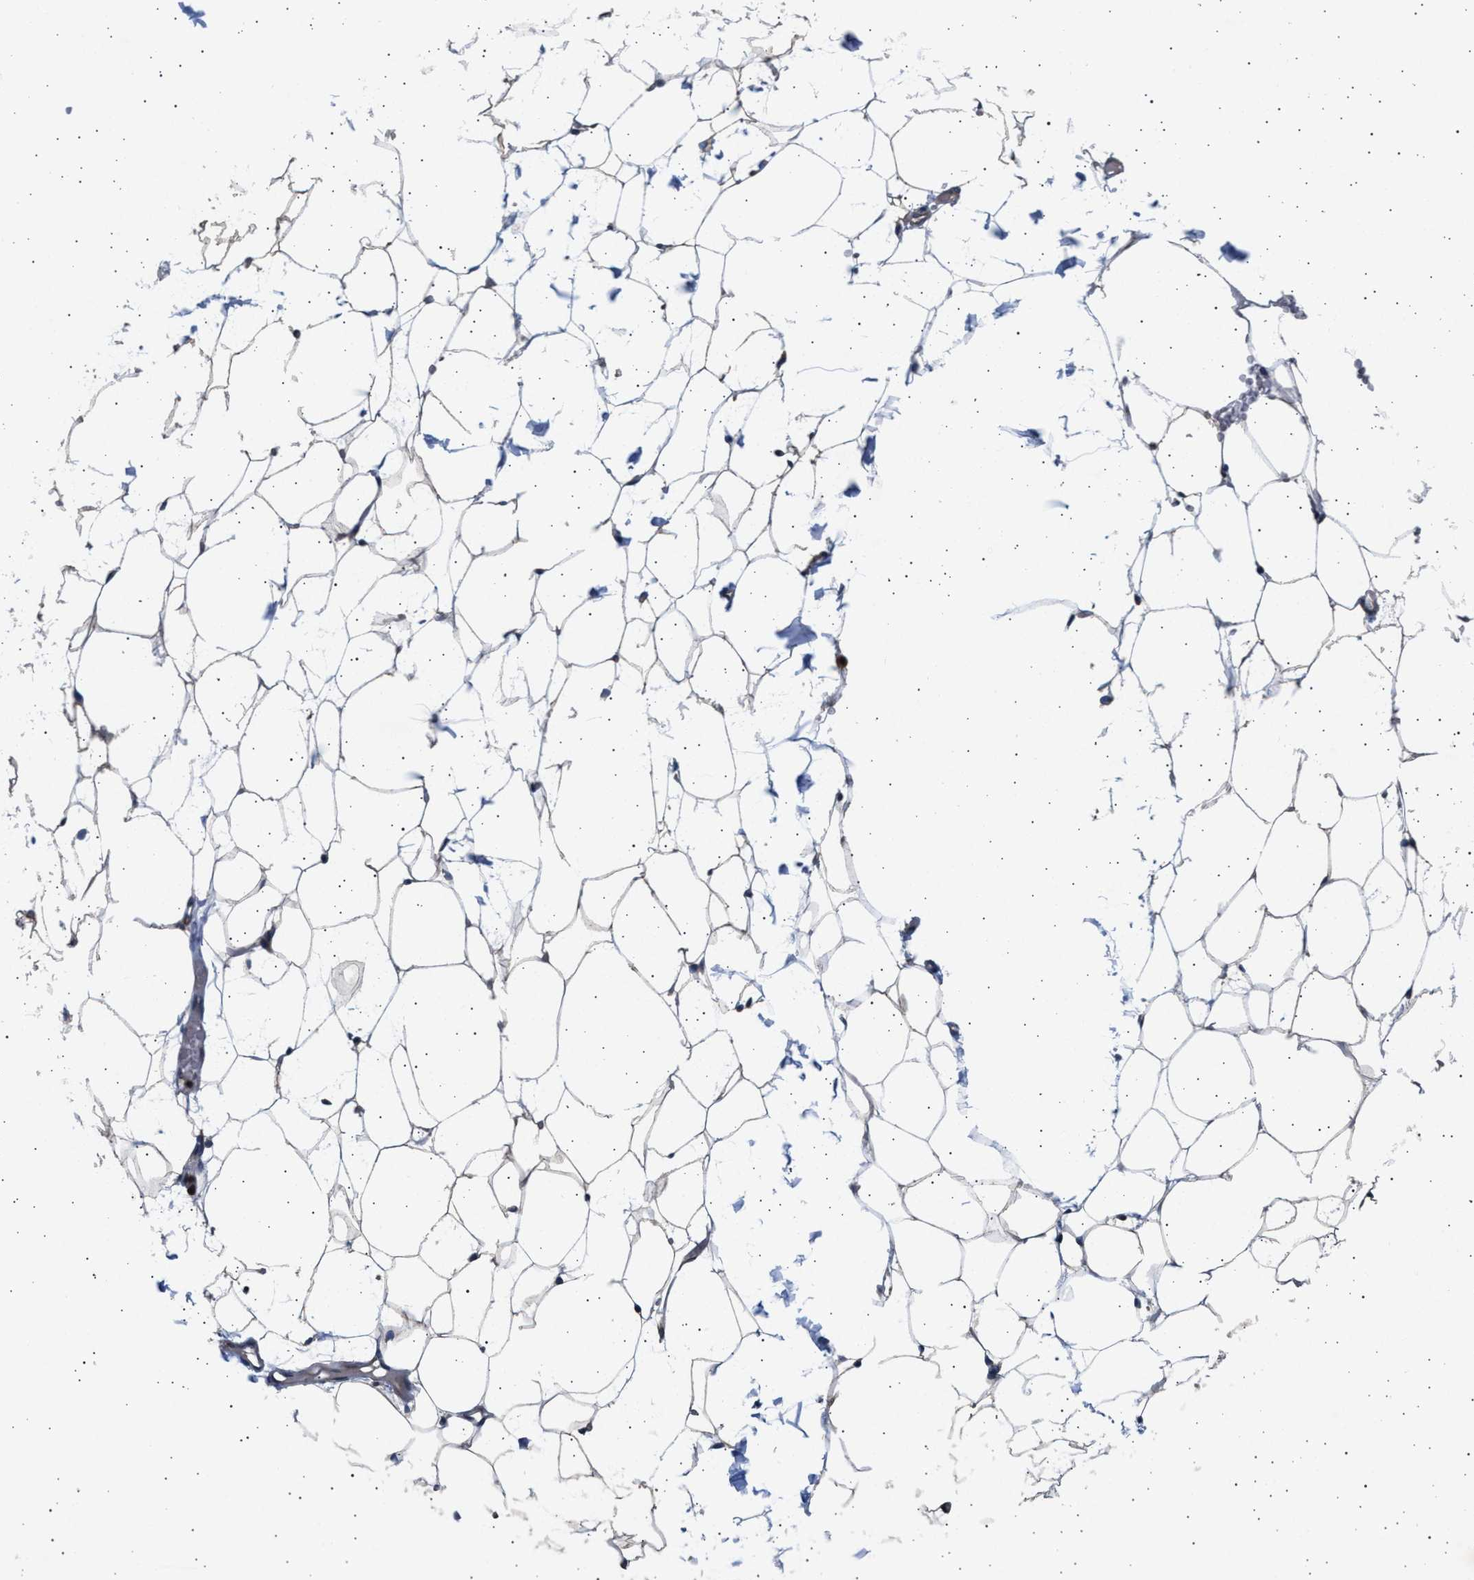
{"staining": {"intensity": "negative", "quantity": "none", "location": "none"}, "tissue": "adipose tissue", "cell_type": "Adipocytes", "image_type": "normal", "snomed": [{"axis": "morphology", "description": "Normal tissue, NOS"}, {"axis": "topography", "description": "Breast"}, {"axis": "topography", "description": "Soft tissue"}], "caption": "High magnification brightfield microscopy of benign adipose tissue stained with DAB (brown) and counterstained with hematoxylin (blue): adipocytes show no significant staining. (Immunohistochemistry (ihc), brightfield microscopy, high magnification).", "gene": "GRAP2", "patient": {"sex": "female", "age": 75}}